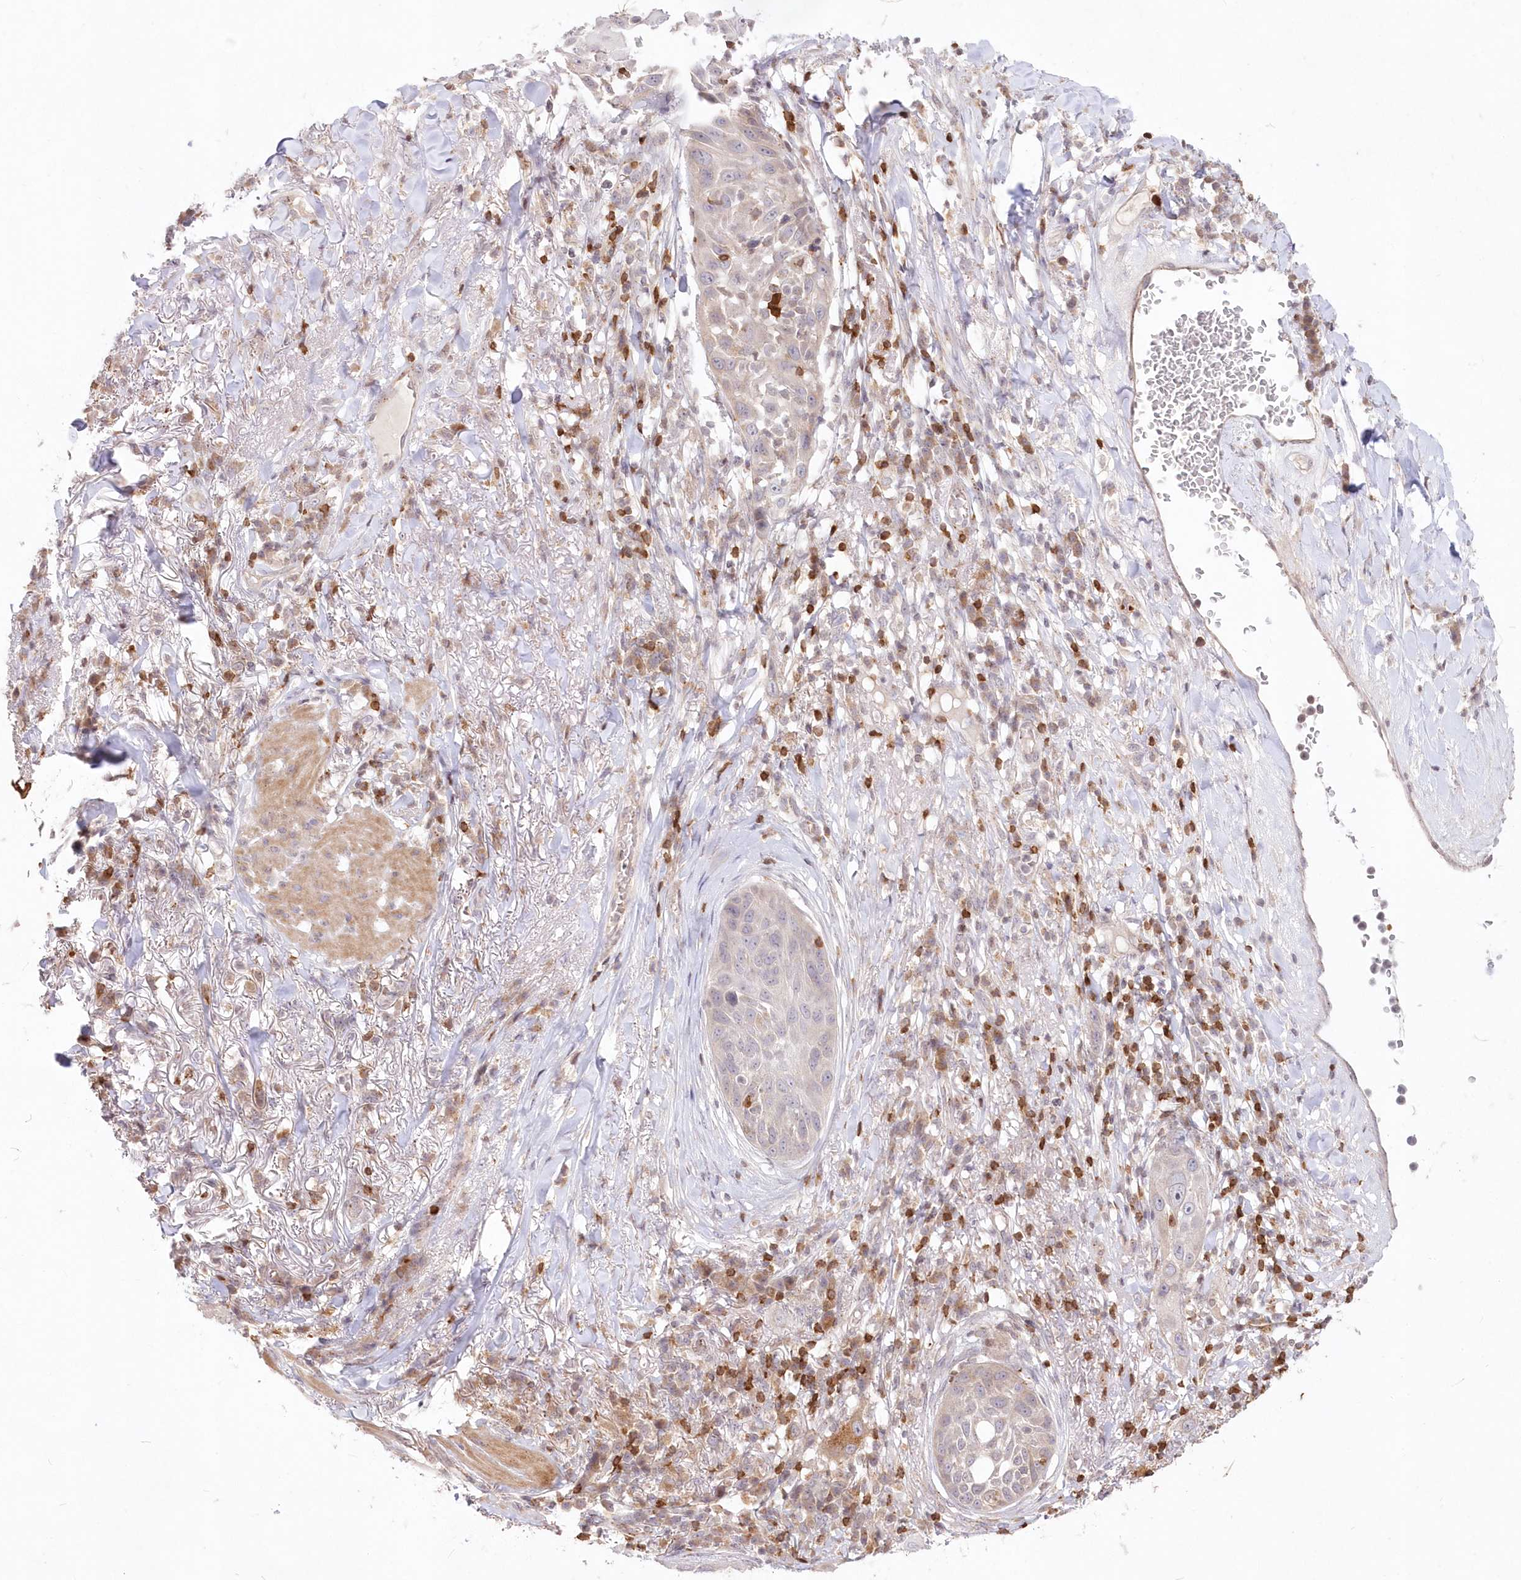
{"staining": {"intensity": "negative", "quantity": "none", "location": "none"}, "tissue": "skin cancer", "cell_type": "Tumor cells", "image_type": "cancer", "snomed": [{"axis": "morphology", "description": "Squamous cell carcinoma, NOS"}, {"axis": "topography", "description": "Skin"}], "caption": "Immunohistochemical staining of human squamous cell carcinoma (skin) exhibits no significant expression in tumor cells.", "gene": "MTMR3", "patient": {"sex": "female", "age": 44}}